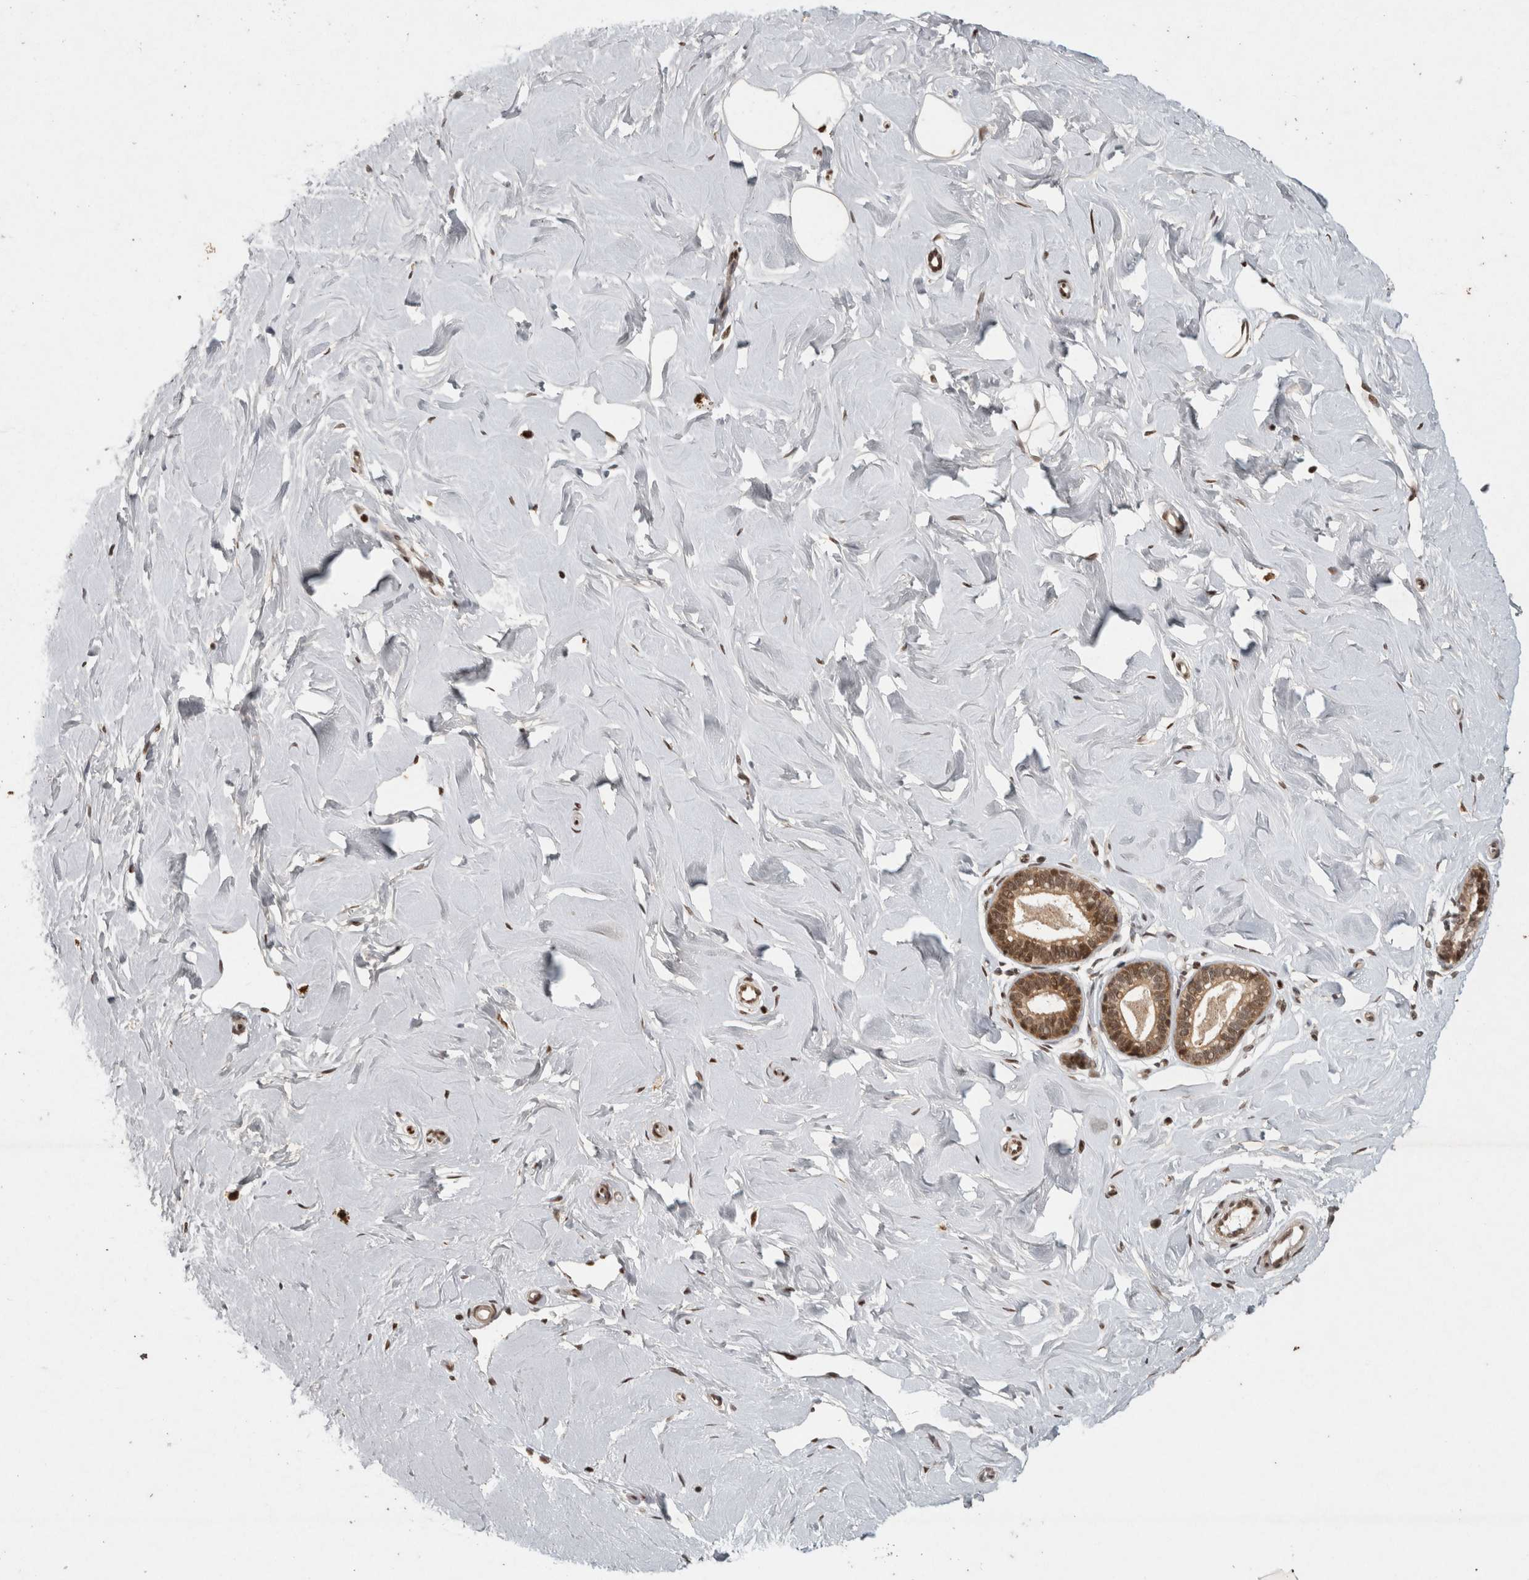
{"staining": {"intensity": "negative", "quantity": "none", "location": "none"}, "tissue": "breast", "cell_type": "Adipocytes", "image_type": "normal", "snomed": [{"axis": "morphology", "description": "Normal tissue, NOS"}, {"axis": "topography", "description": "Breast"}], "caption": "High magnification brightfield microscopy of normal breast stained with DAB (brown) and counterstained with hematoxylin (blue): adipocytes show no significant positivity.", "gene": "KDM8", "patient": {"sex": "female", "age": 23}}